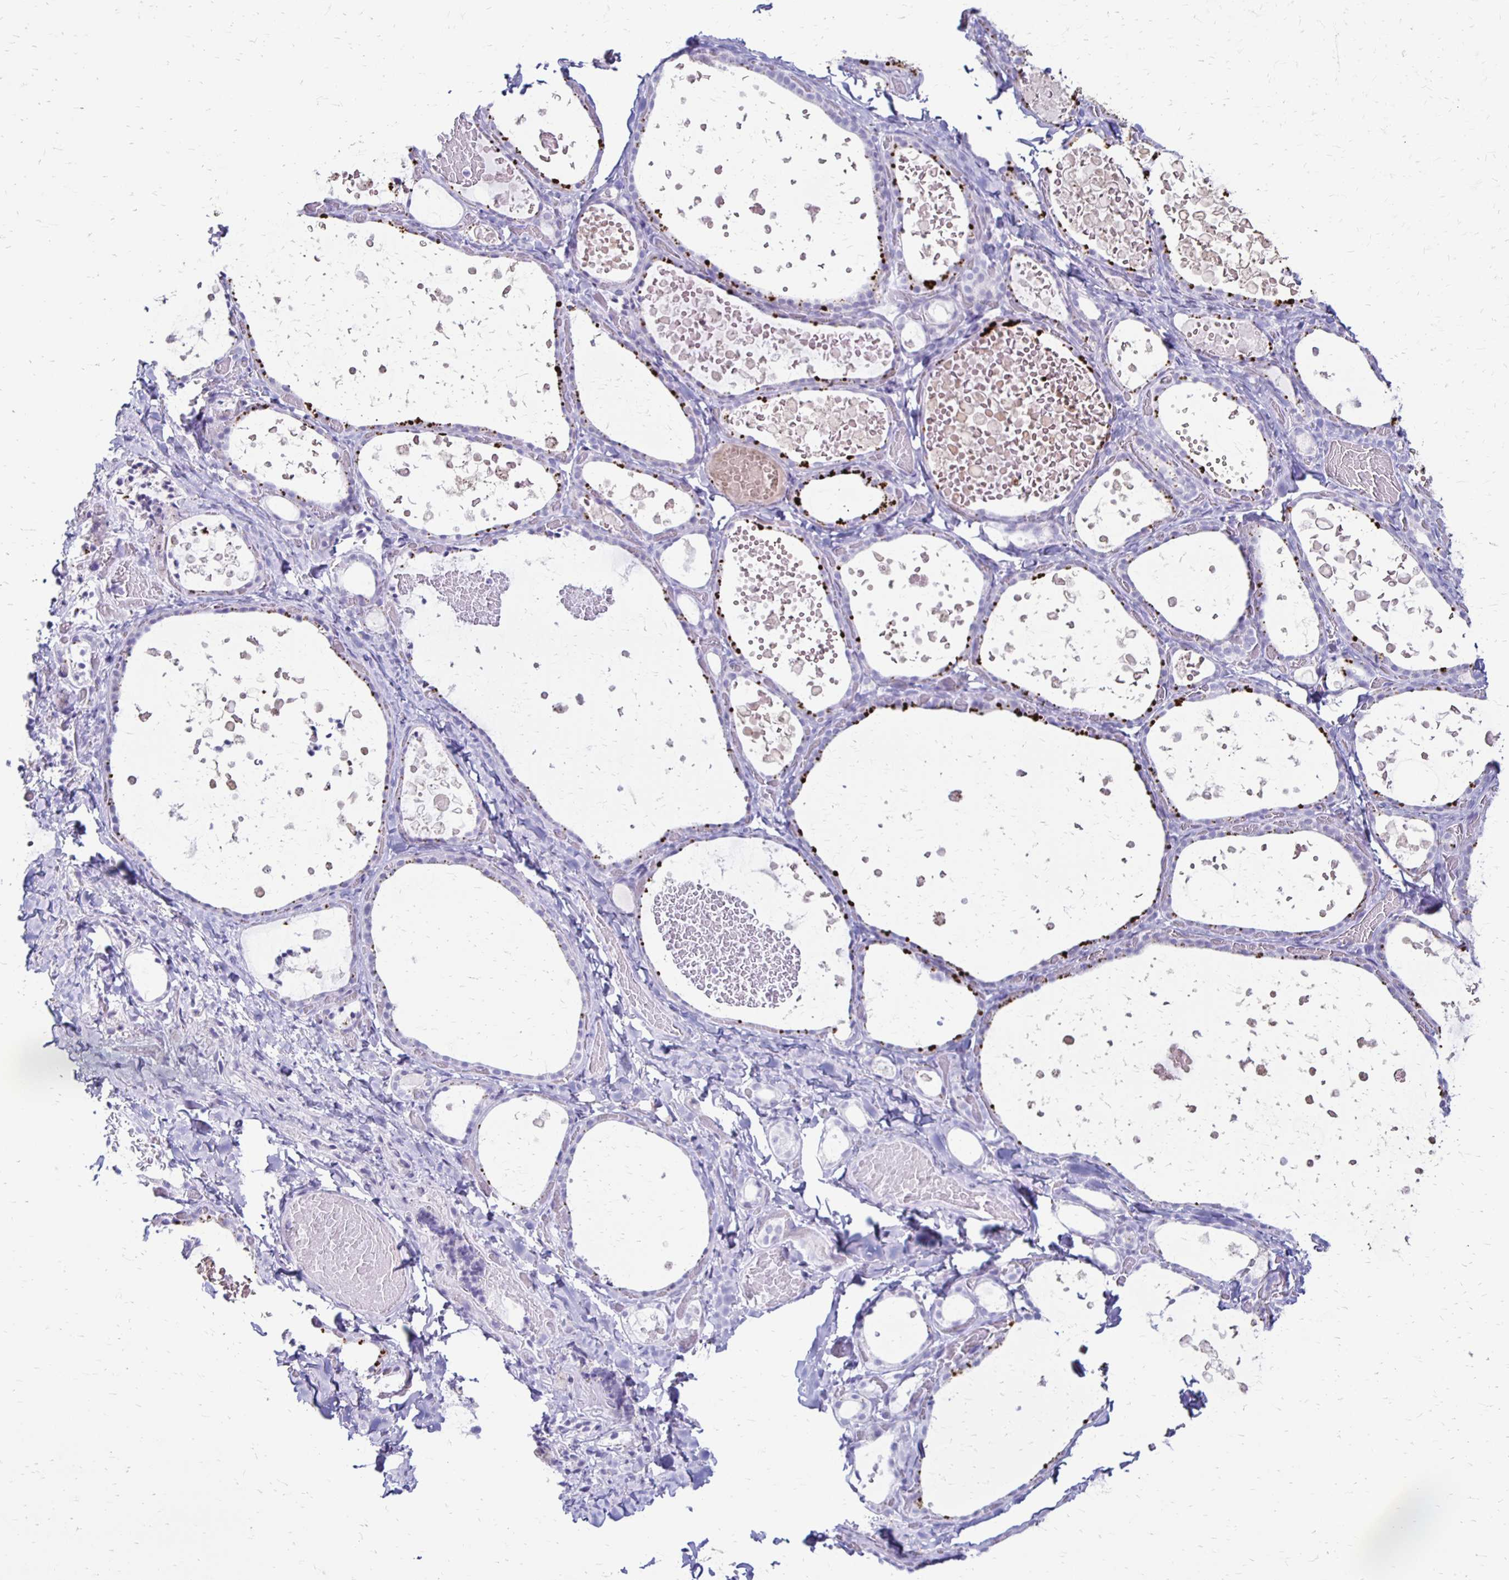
{"staining": {"intensity": "negative", "quantity": "none", "location": "none"}, "tissue": "thyroid gland", "cell_type": "Glandular cells", "image_type": "normal", "snomed": [{"axis": "morphology", "description": "Normal tissue, NOS"}, {"axis": "topography", "description": "Thyroid gland"}], "caption": "Immunohistochemistry histopathology image of normal thyroid gland: human thyroid gland stained with DAB (3,3'-diaminobenzidine) reveals no significant protein staining in glandular cells.", "gene": "RYR1", "patient": {"sex": "female", "age": 56}}